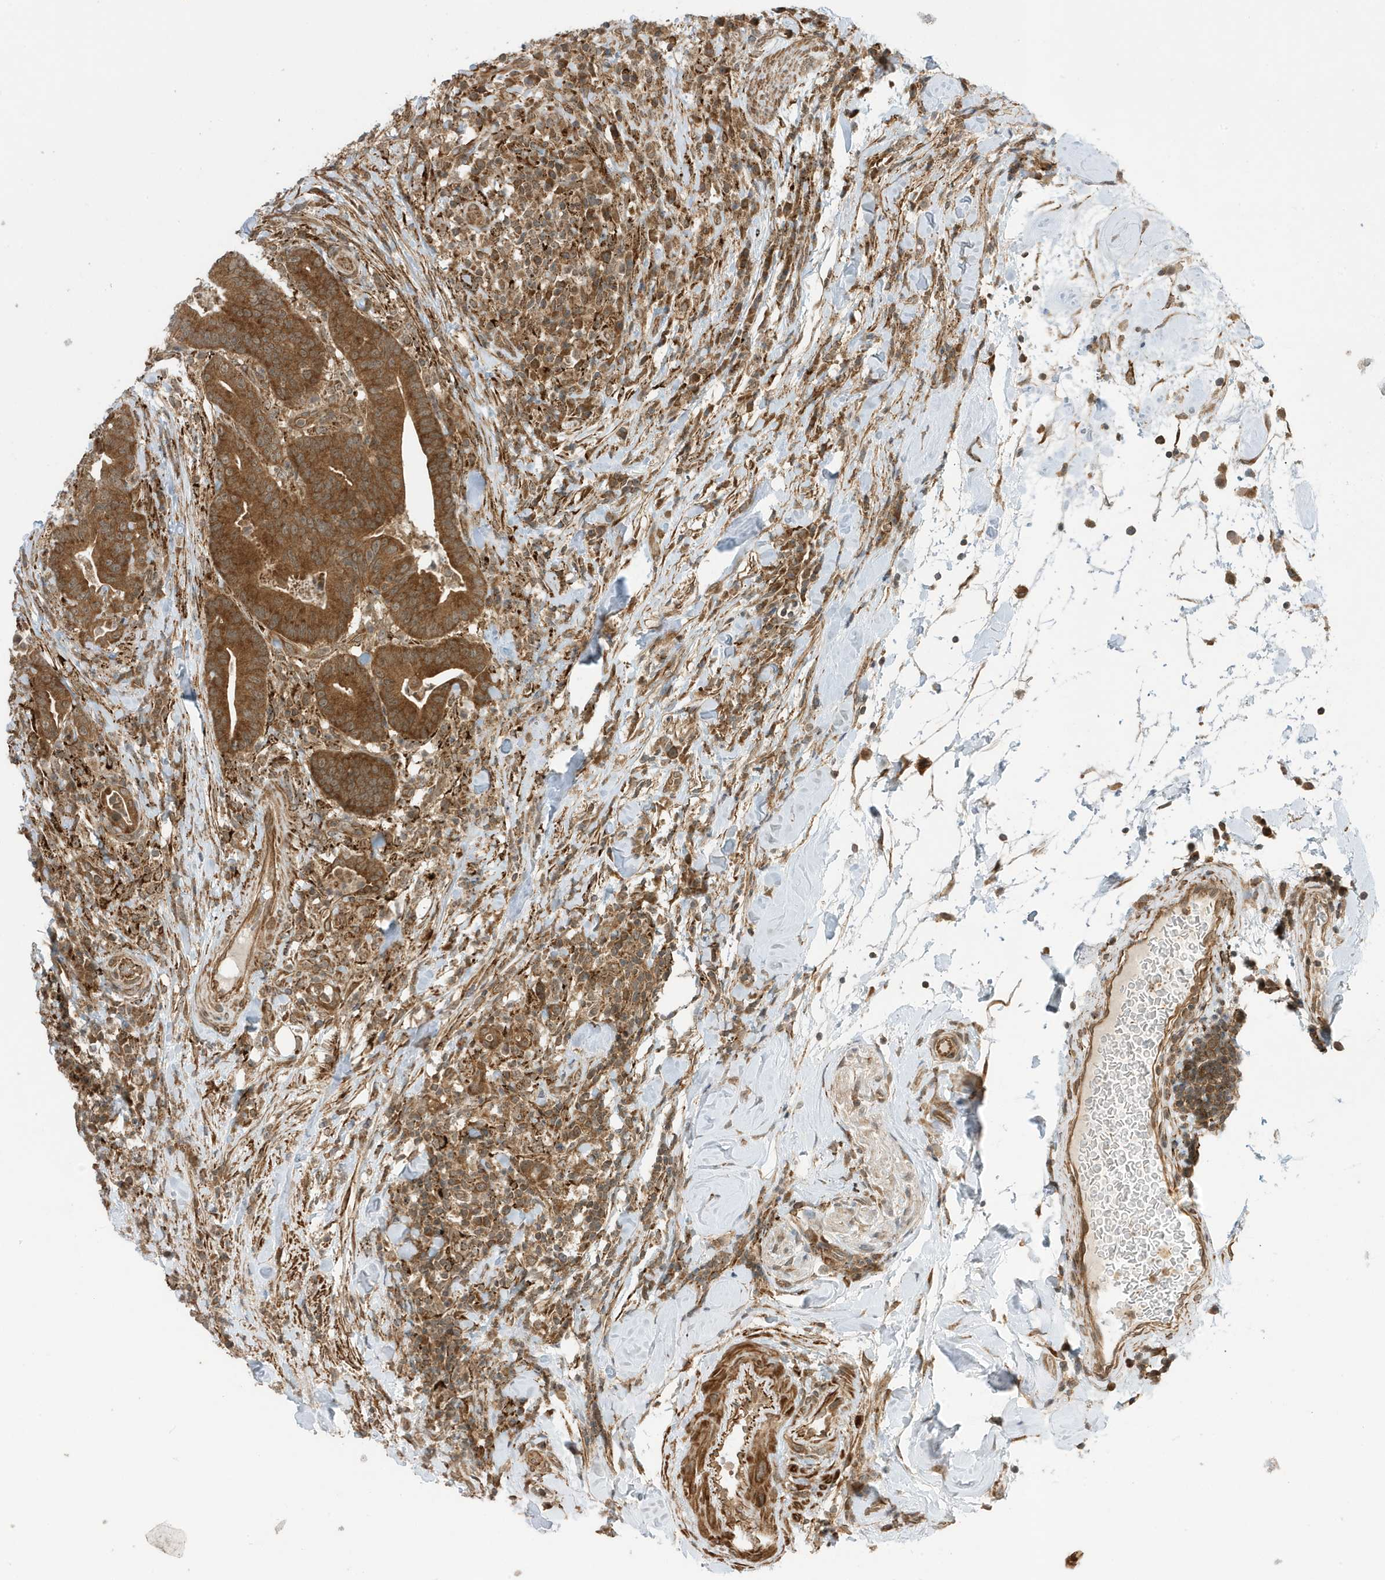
{"staining": {"intensity": "strong", "quantity": ">75%", "location": "cytoplasmic/membranous"}, "tissue": "colorectal cancer", "cell_type": "Tumor cells", "image_type": "cancer", "snomed": [{"axis": "morphology", "description": "Adenocarcinoma, NOS"}, {"axis": "topography", "description": "Colon"}], "caption": "Immunohistochemistry (IHC) of adenocarcinoma (colorectal) exhibits high levels of strong cytoplasmic/membranous positivity in about >75% of tumor cells.", "gene": "DHX36", "patient": {"sex": "female", "age": 66}}